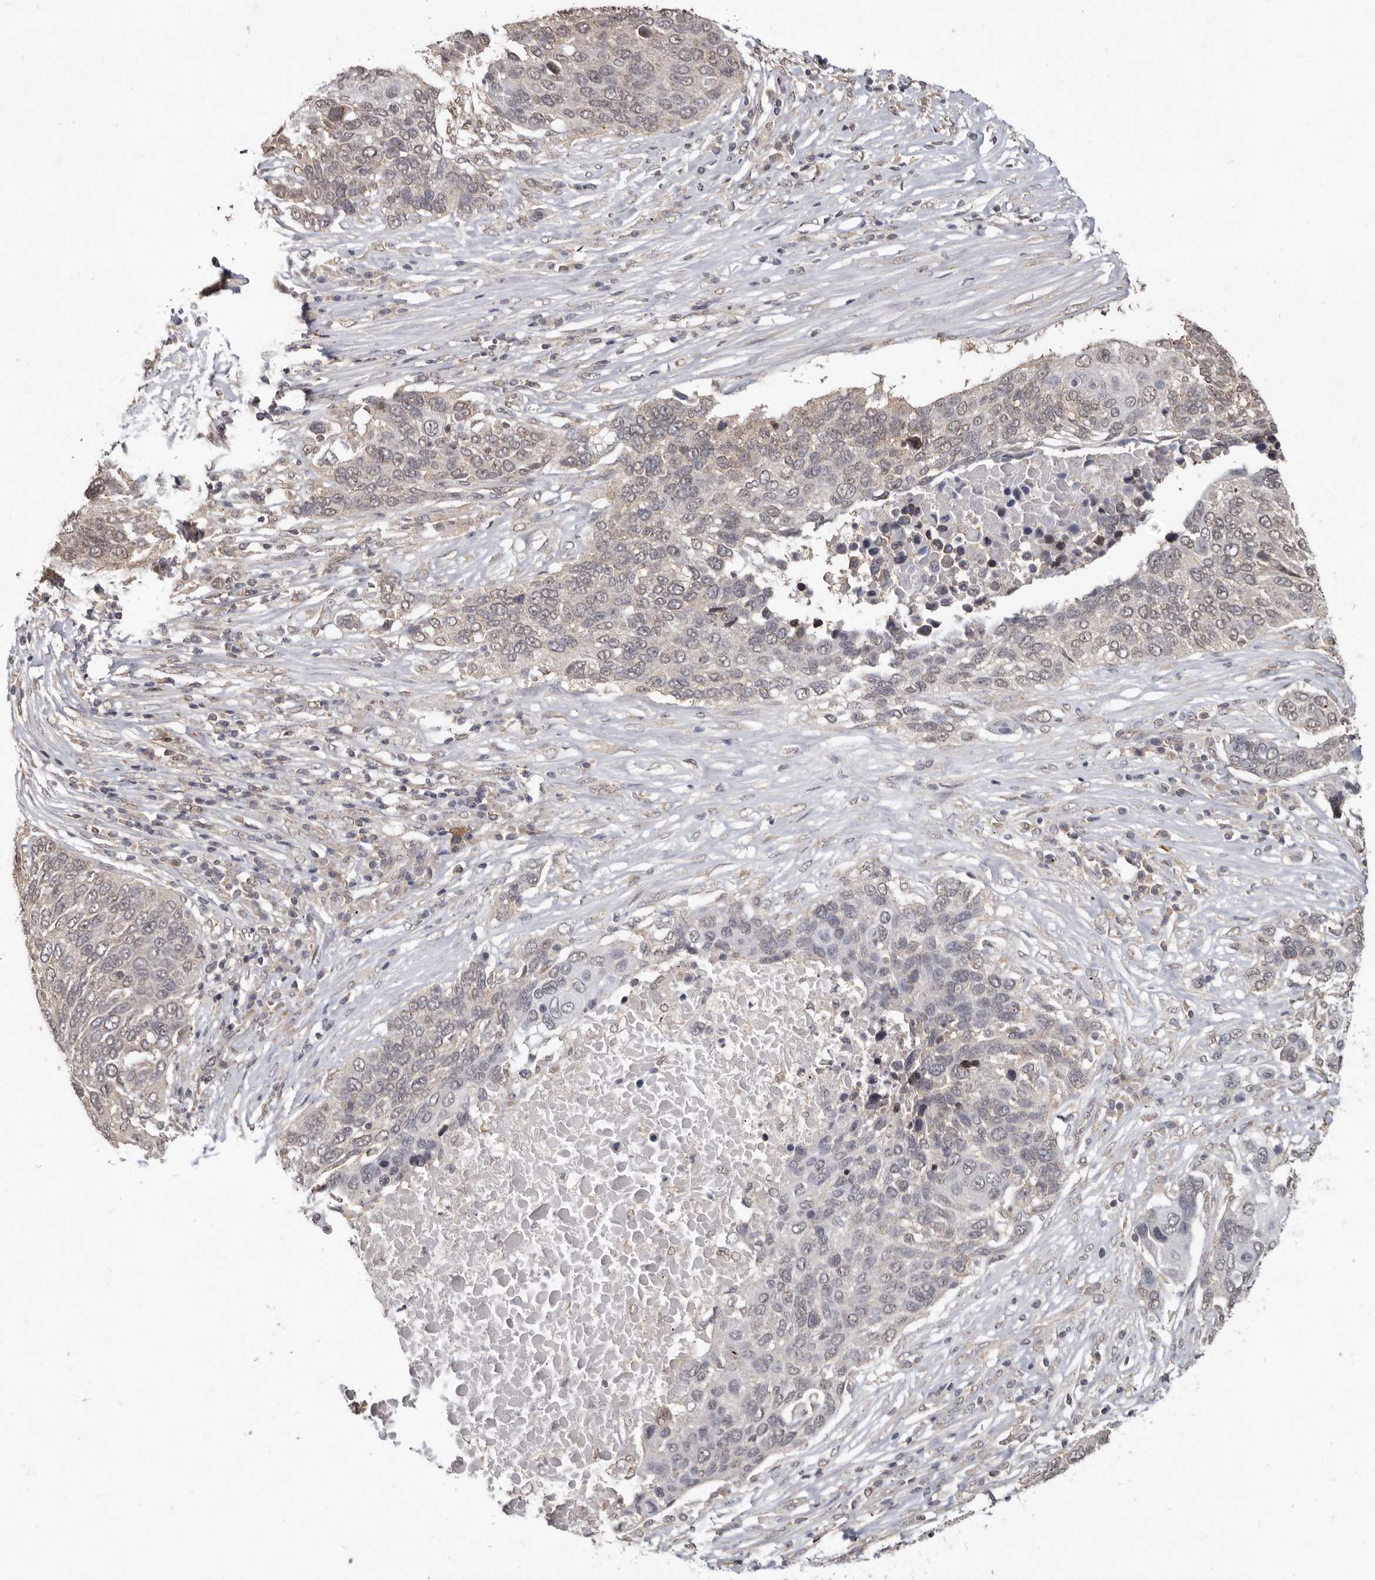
{"staining": {"intensity": "weak", "quantity": "25%-75%", "location": "cytoplasmic/membranous,nuclear"}, "tissue": "lung cancer", "cell_type": "Tumor cells", "image_type": "cancer", "snomed": [{"axis": "morphology", "description": "Squamous cell carcinoma, NOS"}, {"axis": "topography", "description": "Lung"}], "caption": "This image exhibits lung squamous cell carcinoma stained with IHC to label a protein in brown. The cytoplasmic/membranous and nuclear of tumor cells show weak positivity for the protein. Nuclei are counter-stained blue.", "gene": "LINGO2", "patient": {"sex": "male", "age": 66}}